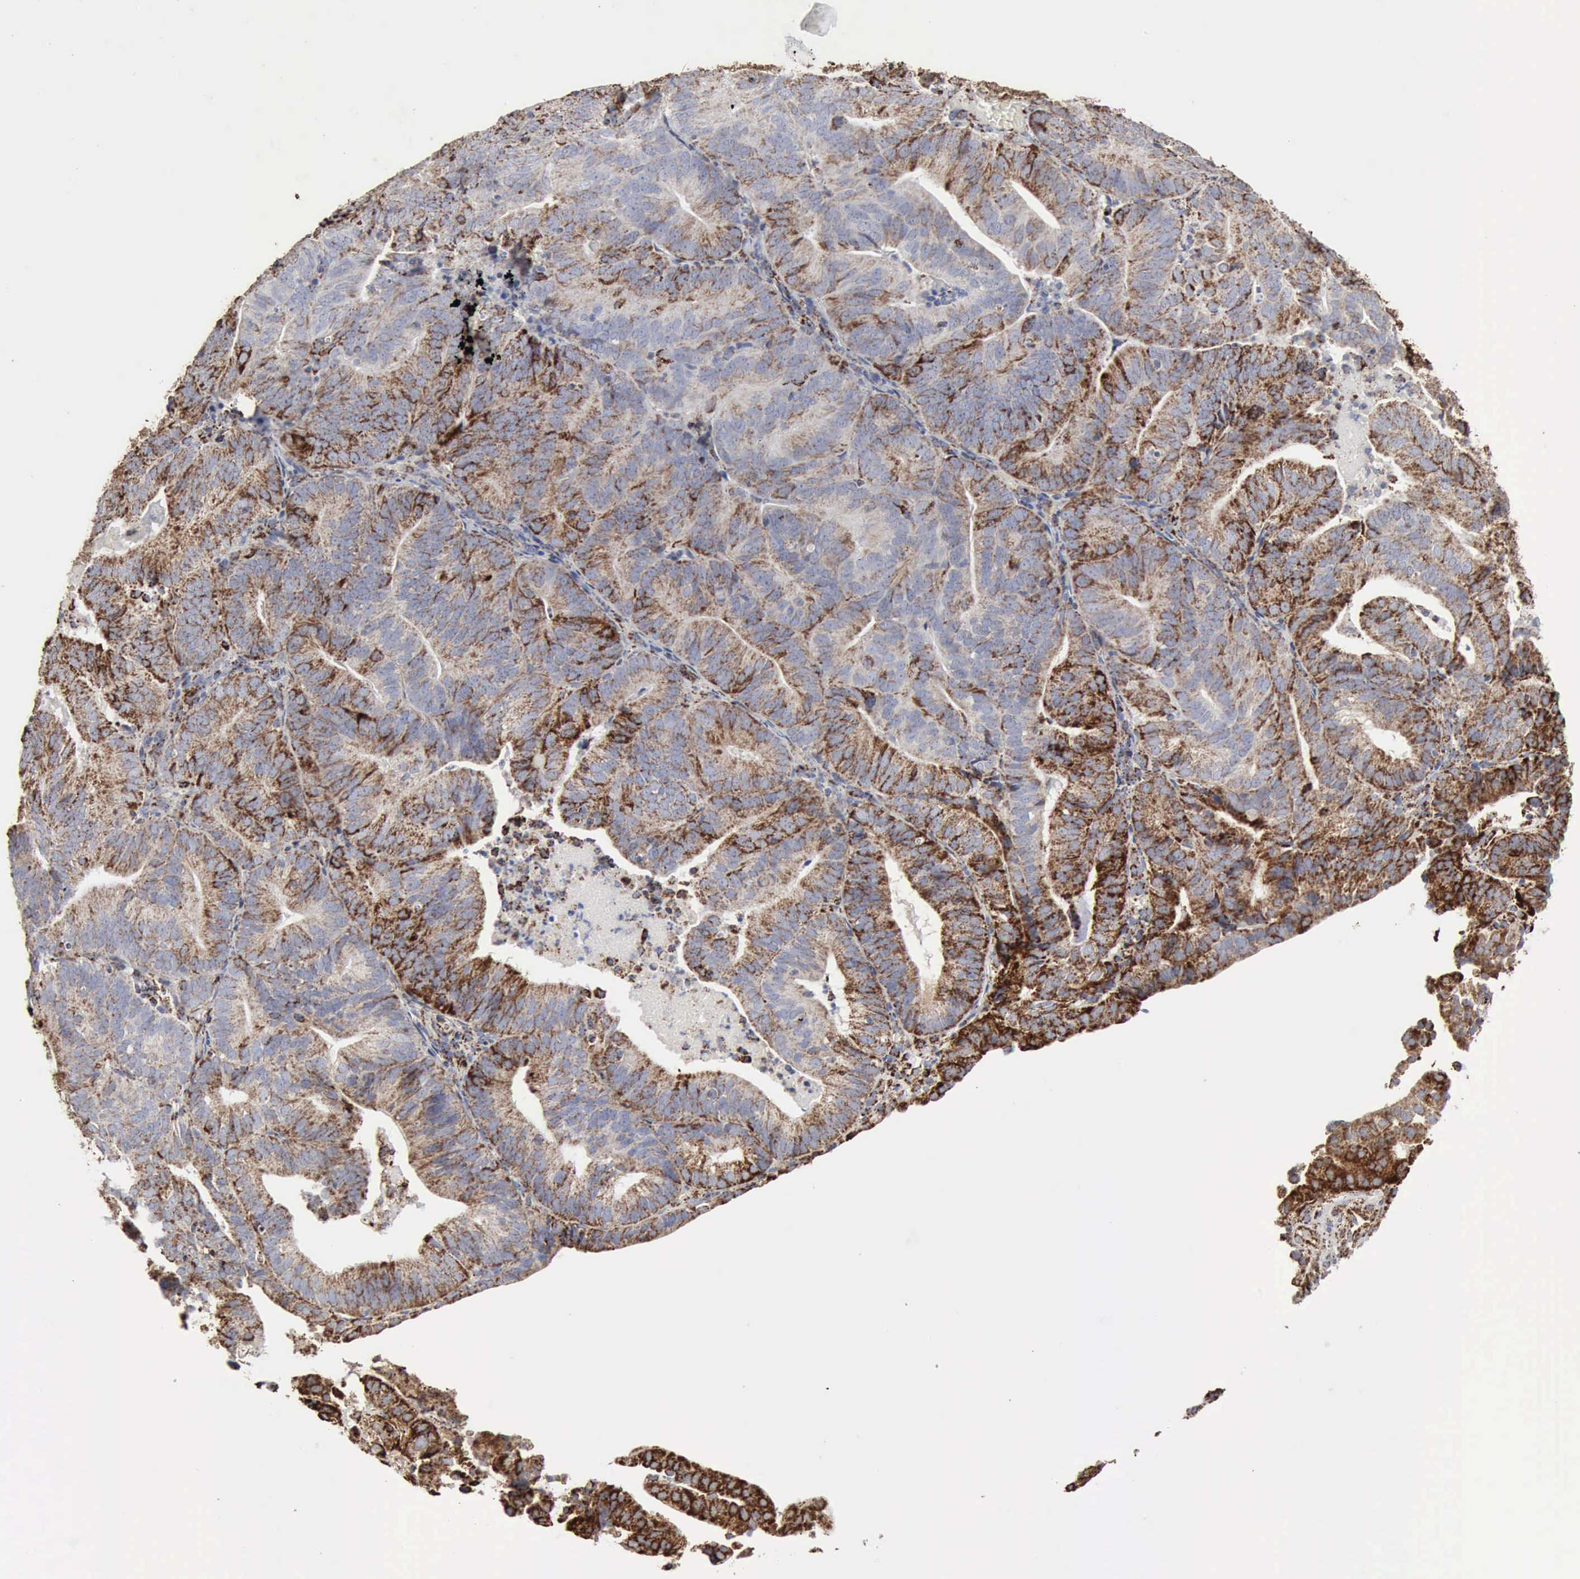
{"staining": {"intensity": "strong", "quantity": "25%-75%", "location": "cytoplasmic/membranous"}, "tissue": "cervical cancer", "cell_type": "Tumor cells", "image_type": "cancer", "snomed": [{"axis": "morphology", "description": "Adenocarcinoma, NOS"}, {"axis": "topography", "description": "Cervix"}], "caption": "Human cervical cancer (adenocarcinoma) stained with a brown dye demonstrates strong cytoplasmic/membranous positive positivity in about 25%-75% of tumor cells.", "gene": "ACO2", "patient": {"sex": "female", "age": 60}}